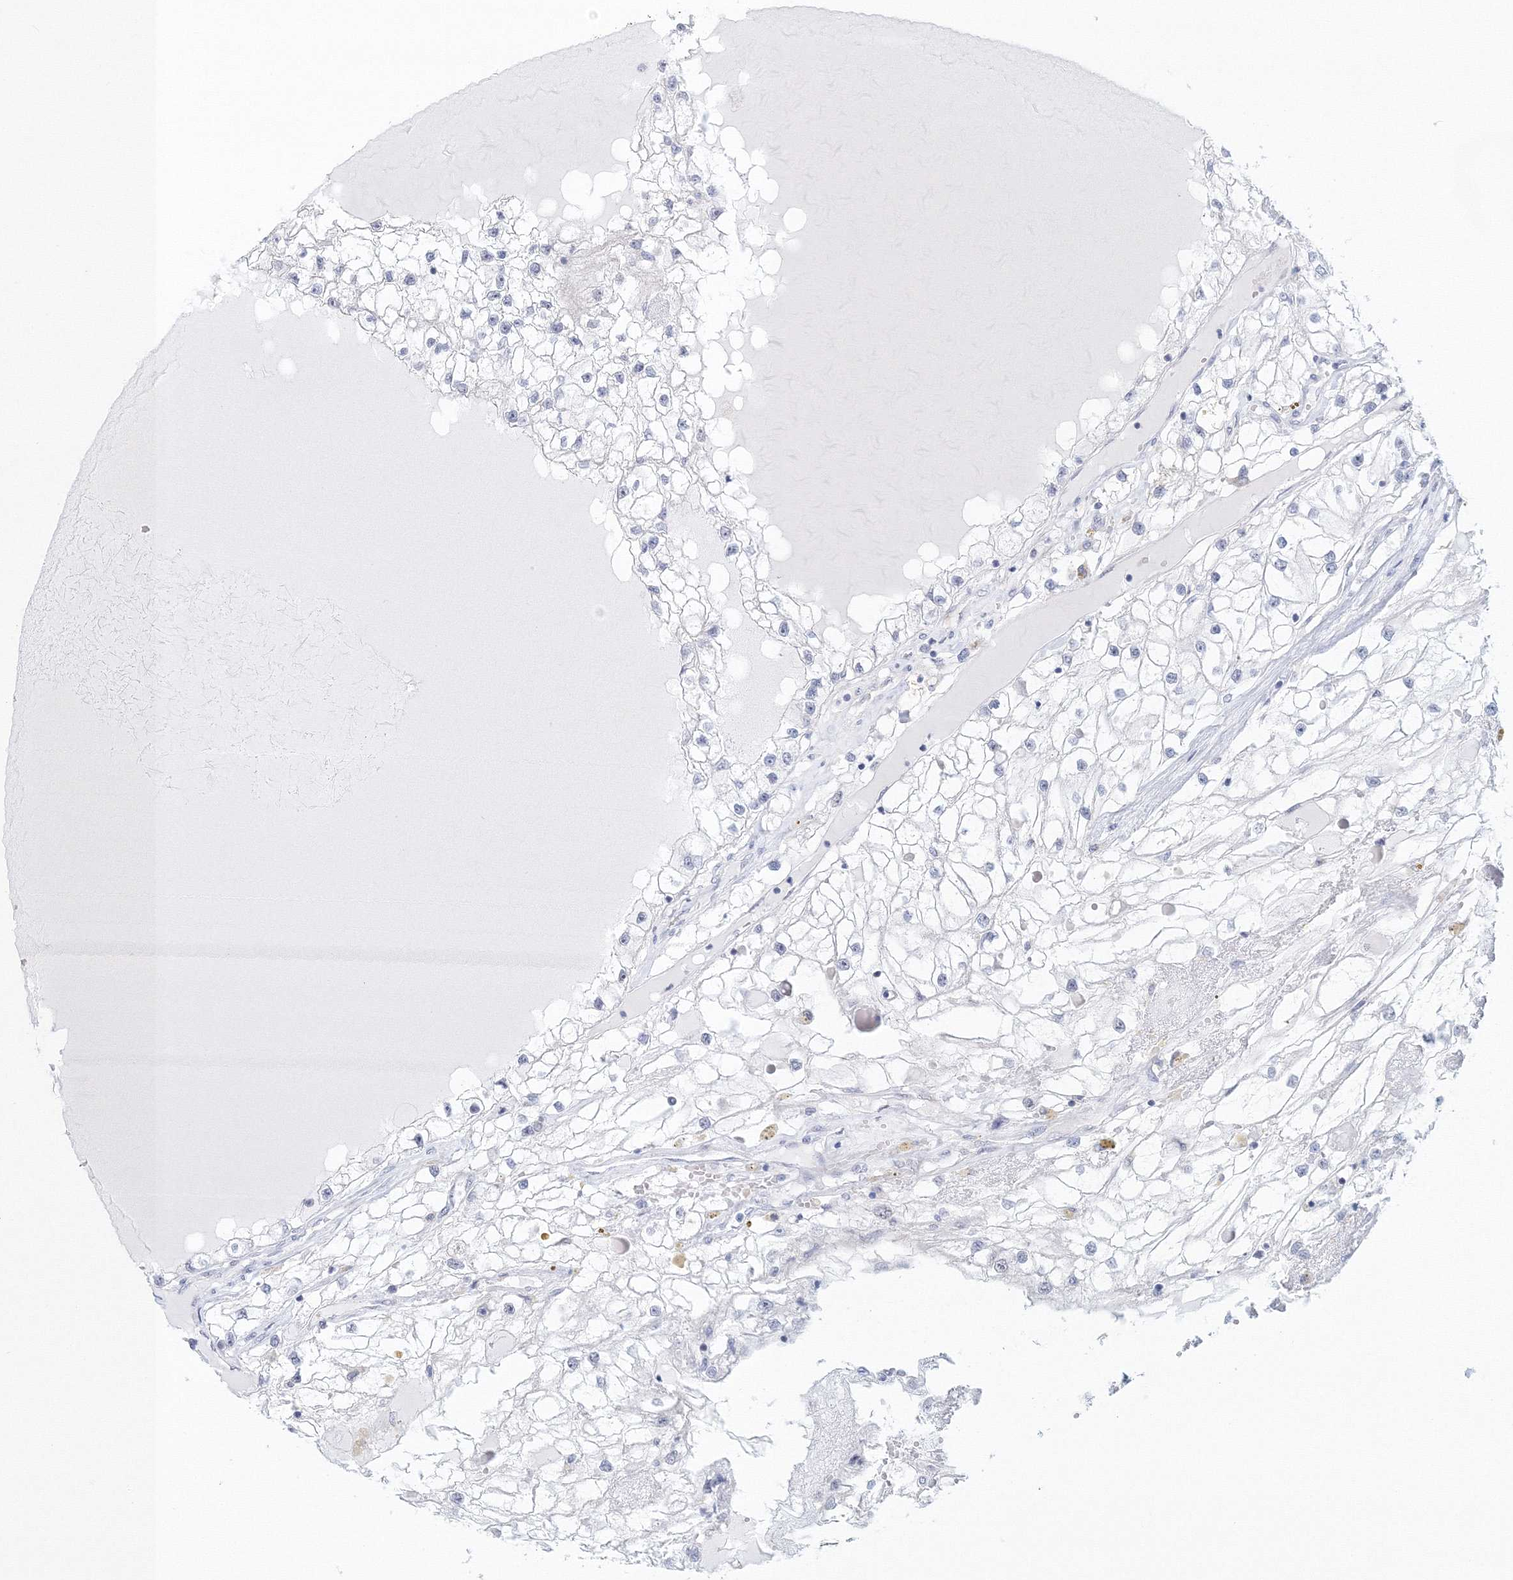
{"staining": {"intensity": "negative", "quantity": "none", "location": "none"}, "tissue": "renal cancer", "cell_type": "Tumor cells", "image_type": "cancer", "snomed": [{"axis": "morphology", "description": "Adenocarcinoma, NOS"}, {"axis": "topography", "description": "Kidney"}], "caption": "Tumor cells show no significant protein expression in renal cancer.", "gene": "VSIG1", "patient": {"sex": "male", "age": 68}}